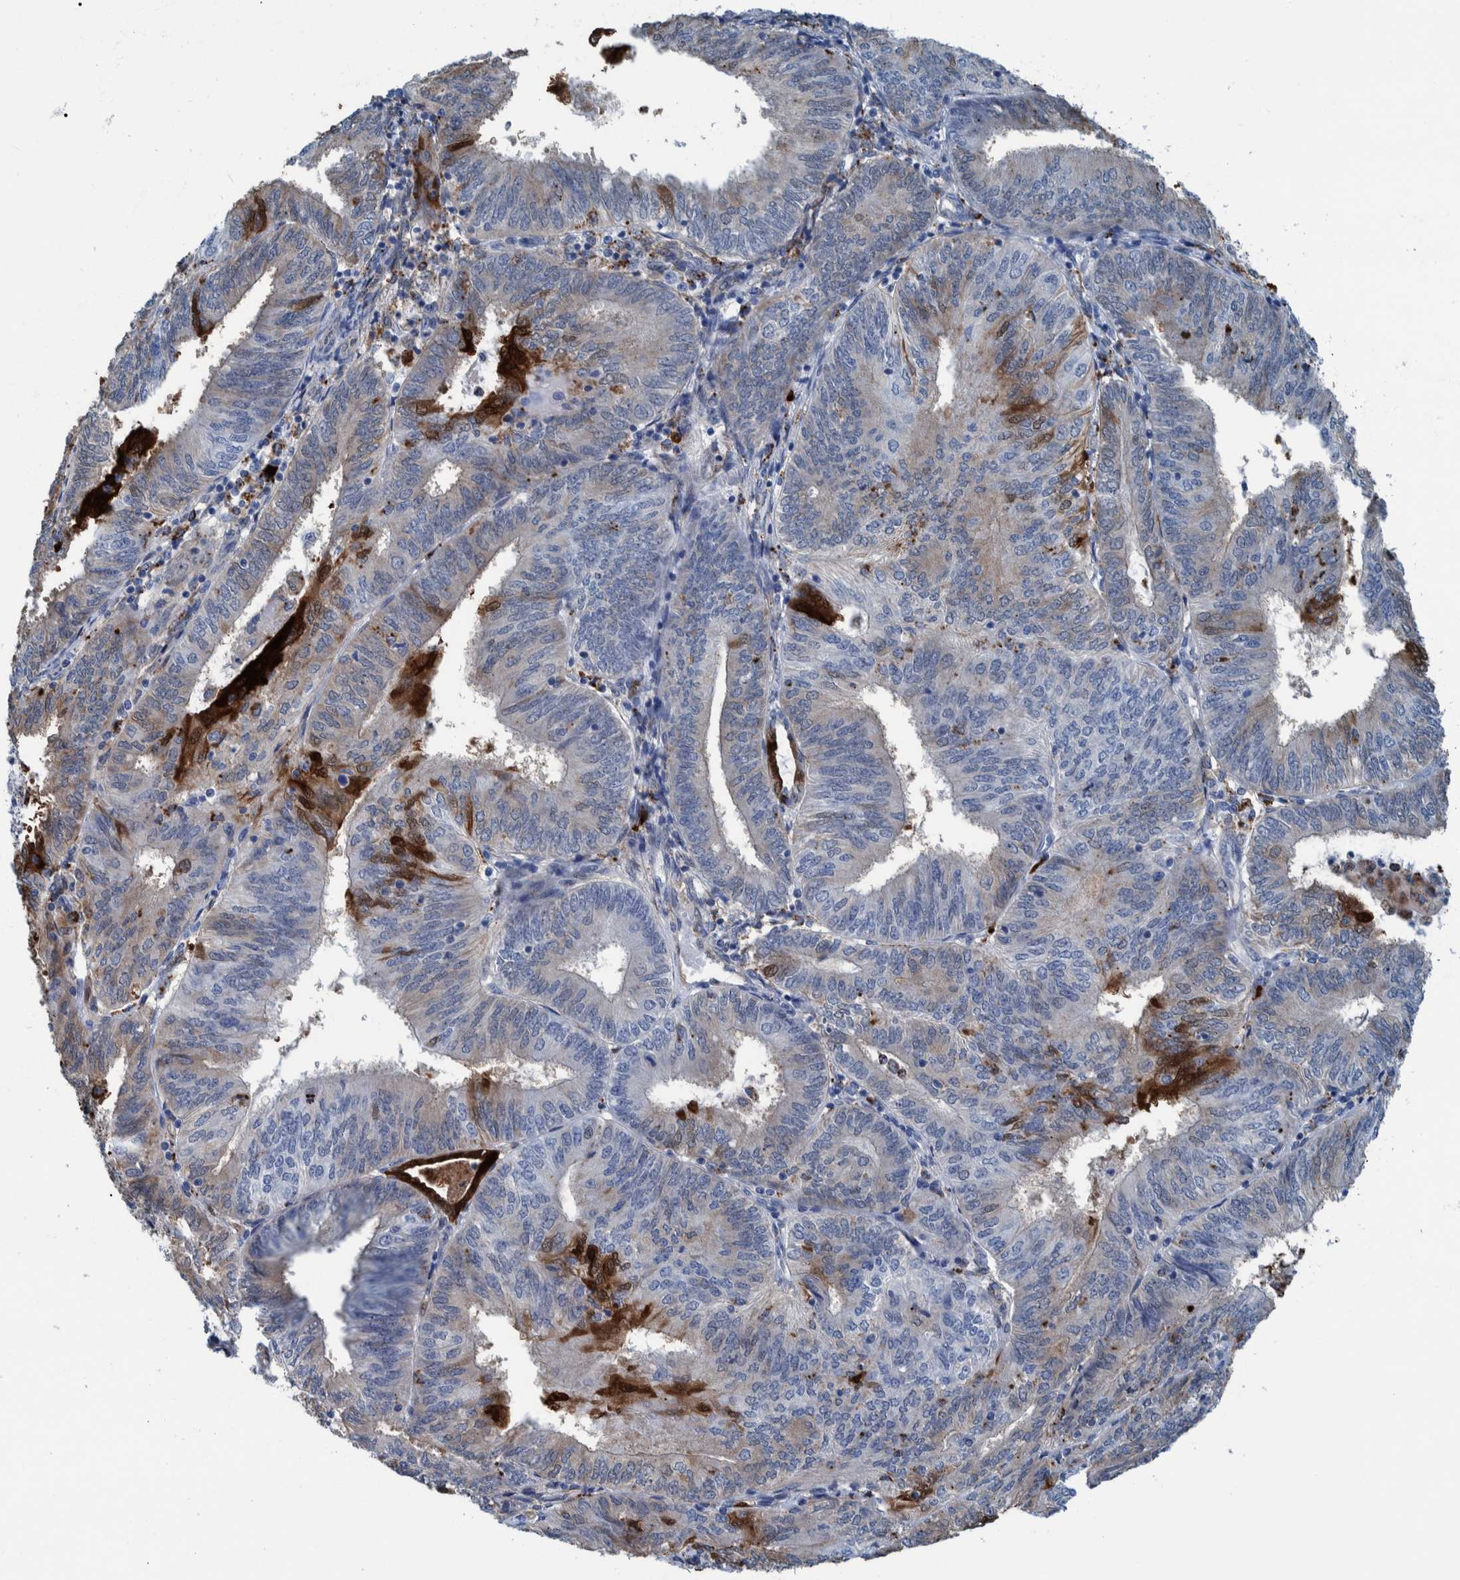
{"staining": {"intensity": "moderate", "quantity": "<25%", "location": "cytoplasmic/membranous,nuclear"}, "tissue": "endometrial cancer", "cell_type": "Tumor cells", "image_type": "cancer", "snomed": [{"axis": "morphology", "description": "Adenocarcinoma, NOS"}, {"axis": "topography", "description": "Endometrium"}], "caption": "Immunohistochemistry image of endometrial adenocarcinoma stained for a protein (brown), which exhibits low levels of moderate cytoplasmic/membranous and nuclear positivity in about <25% of tumor cells.", "gene": "IDO1", "patient": {"sex": "female", "age": 58}}